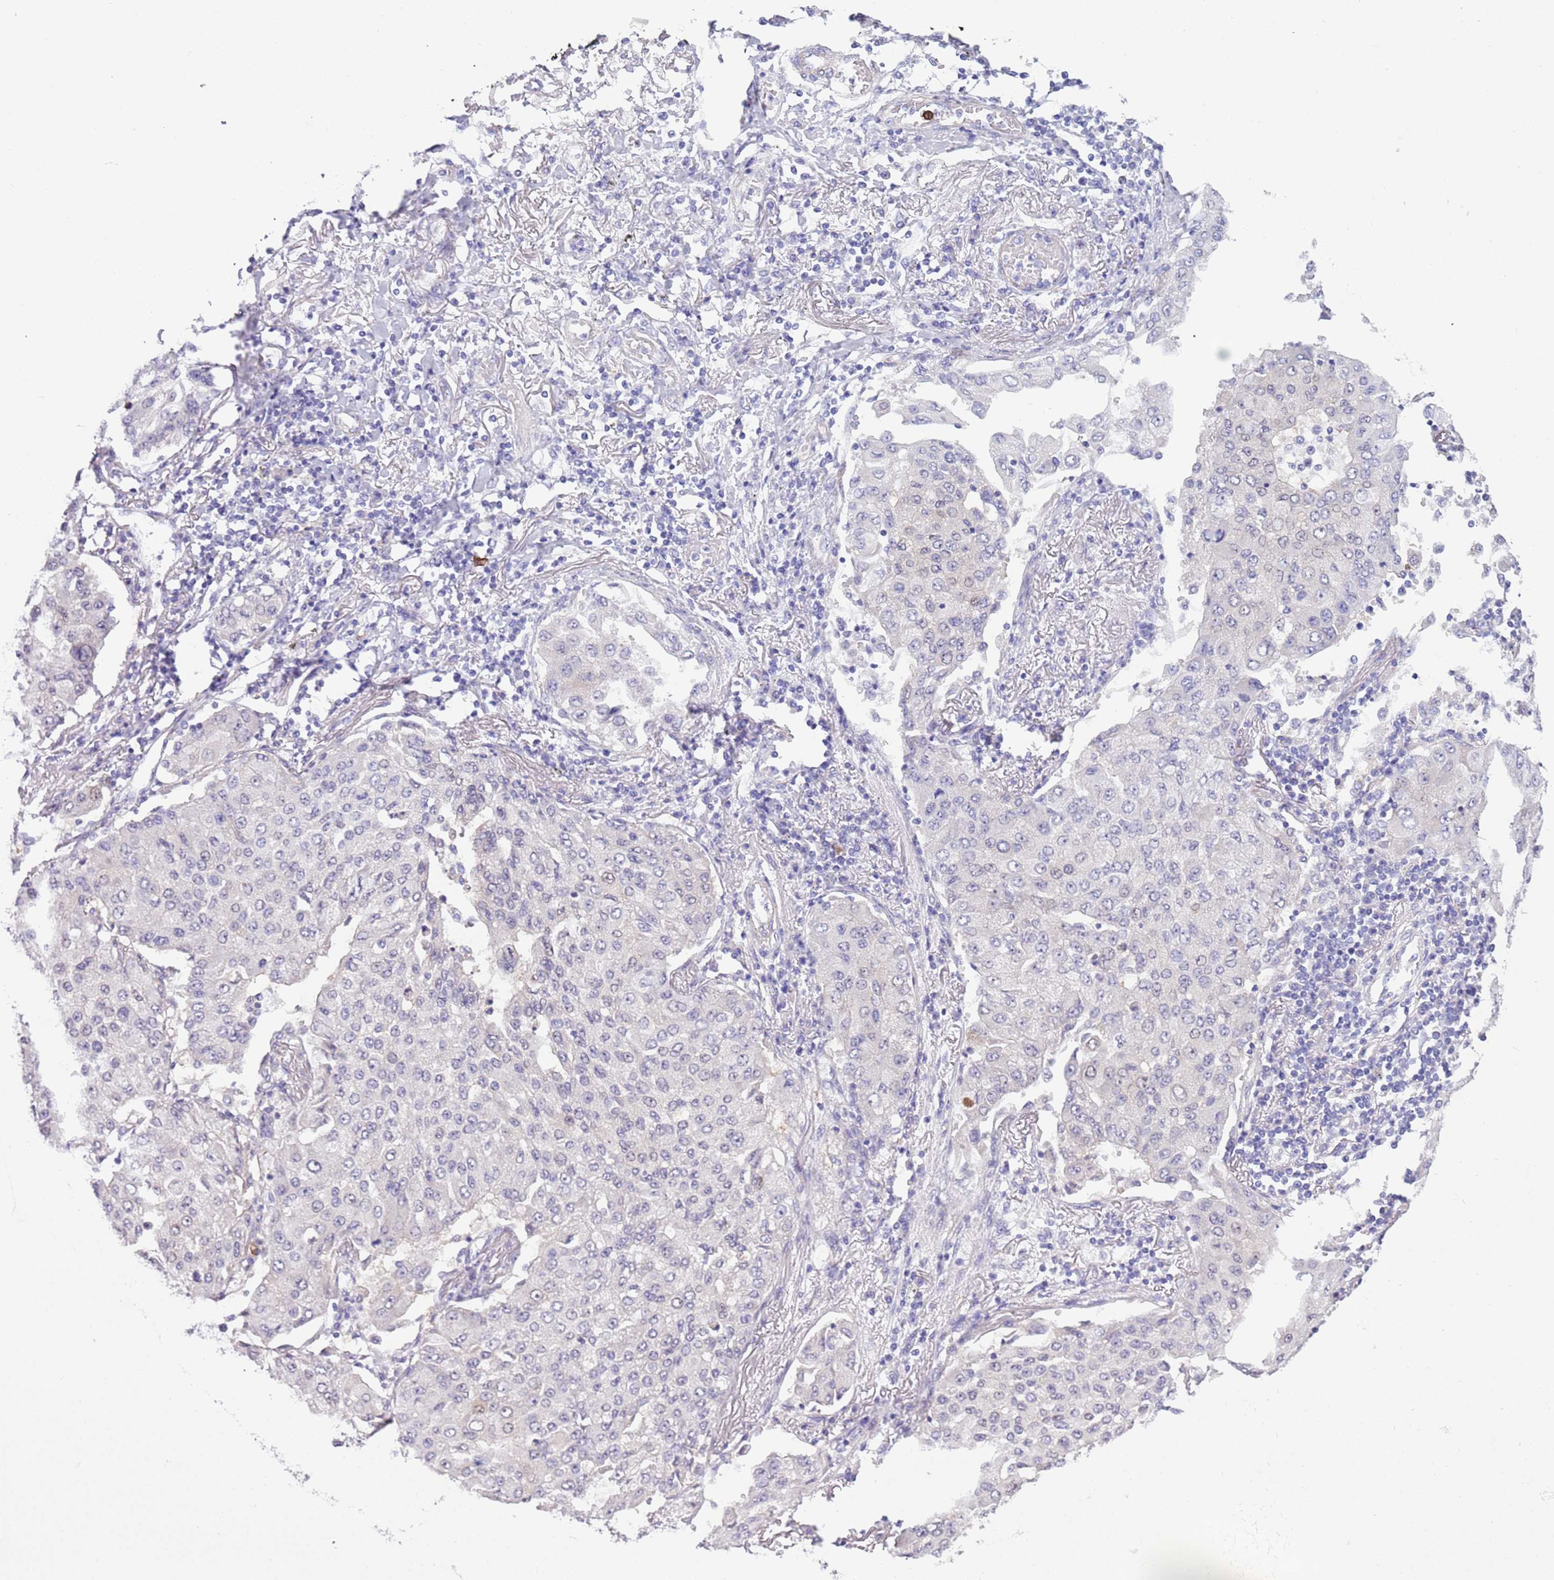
{"staining": {"intensity": "negative", "quantity": "none", "location": "none"}, "tissue": "lung cancer", "cell_type": "Tumor cells", "image_type": "cancer", "snomed": [{"axis": "morphology", "description": "Squamous cell carcinoma, NOS"}, {"axis": "topography", "description": "Lung"}], "caption": "Lung cancer (squamous cell carcinoma) was stained to show a protein in brown. There is no significant positivity in tumor cells. The staining was performed using DAB to visualize the protein expression in brown, while the nuclei were stained in blue with hematoxylin (Magnification: 20x).", "gene": "TSGA13", "patient": {"sex": "male", "age": 74}}